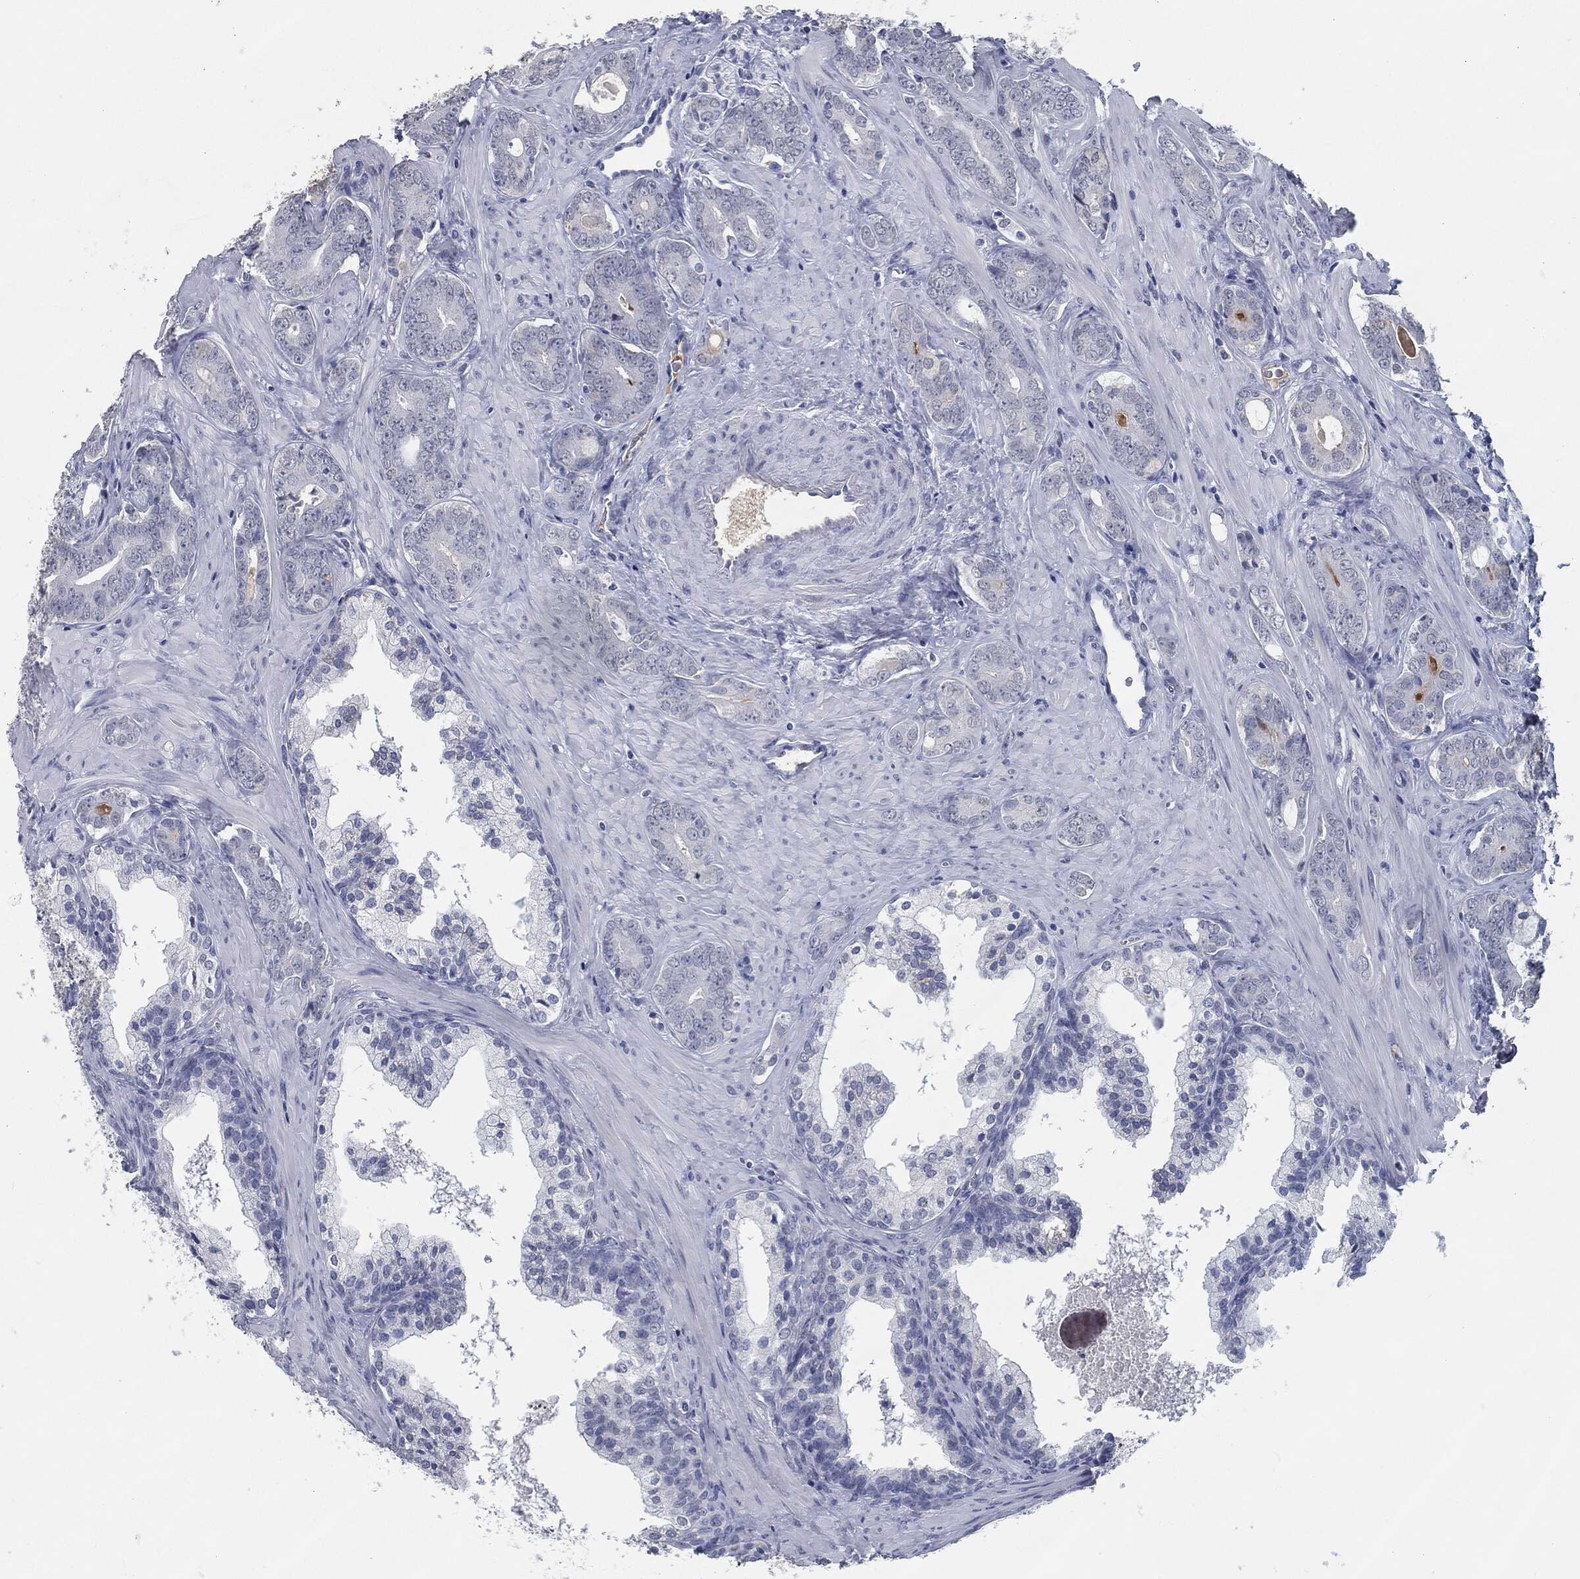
{"staining": {"intensity": "negative", "quantity": "none", "location": "none"}, "tissue": "prostate cancer", "cell_type": "Tumor cells", "image_type": "cancer", "snomed": [{"axis": "morphology", "description": "Adenocarcinoma, NOS"}, {"axis": "topography", "description": "Prostate"}], "caption": "The micrograph demonstrates no staining of tumor cells in prostate cancer.", "gene": "MST1", "patient": {"sex": "male", "age": 55}}